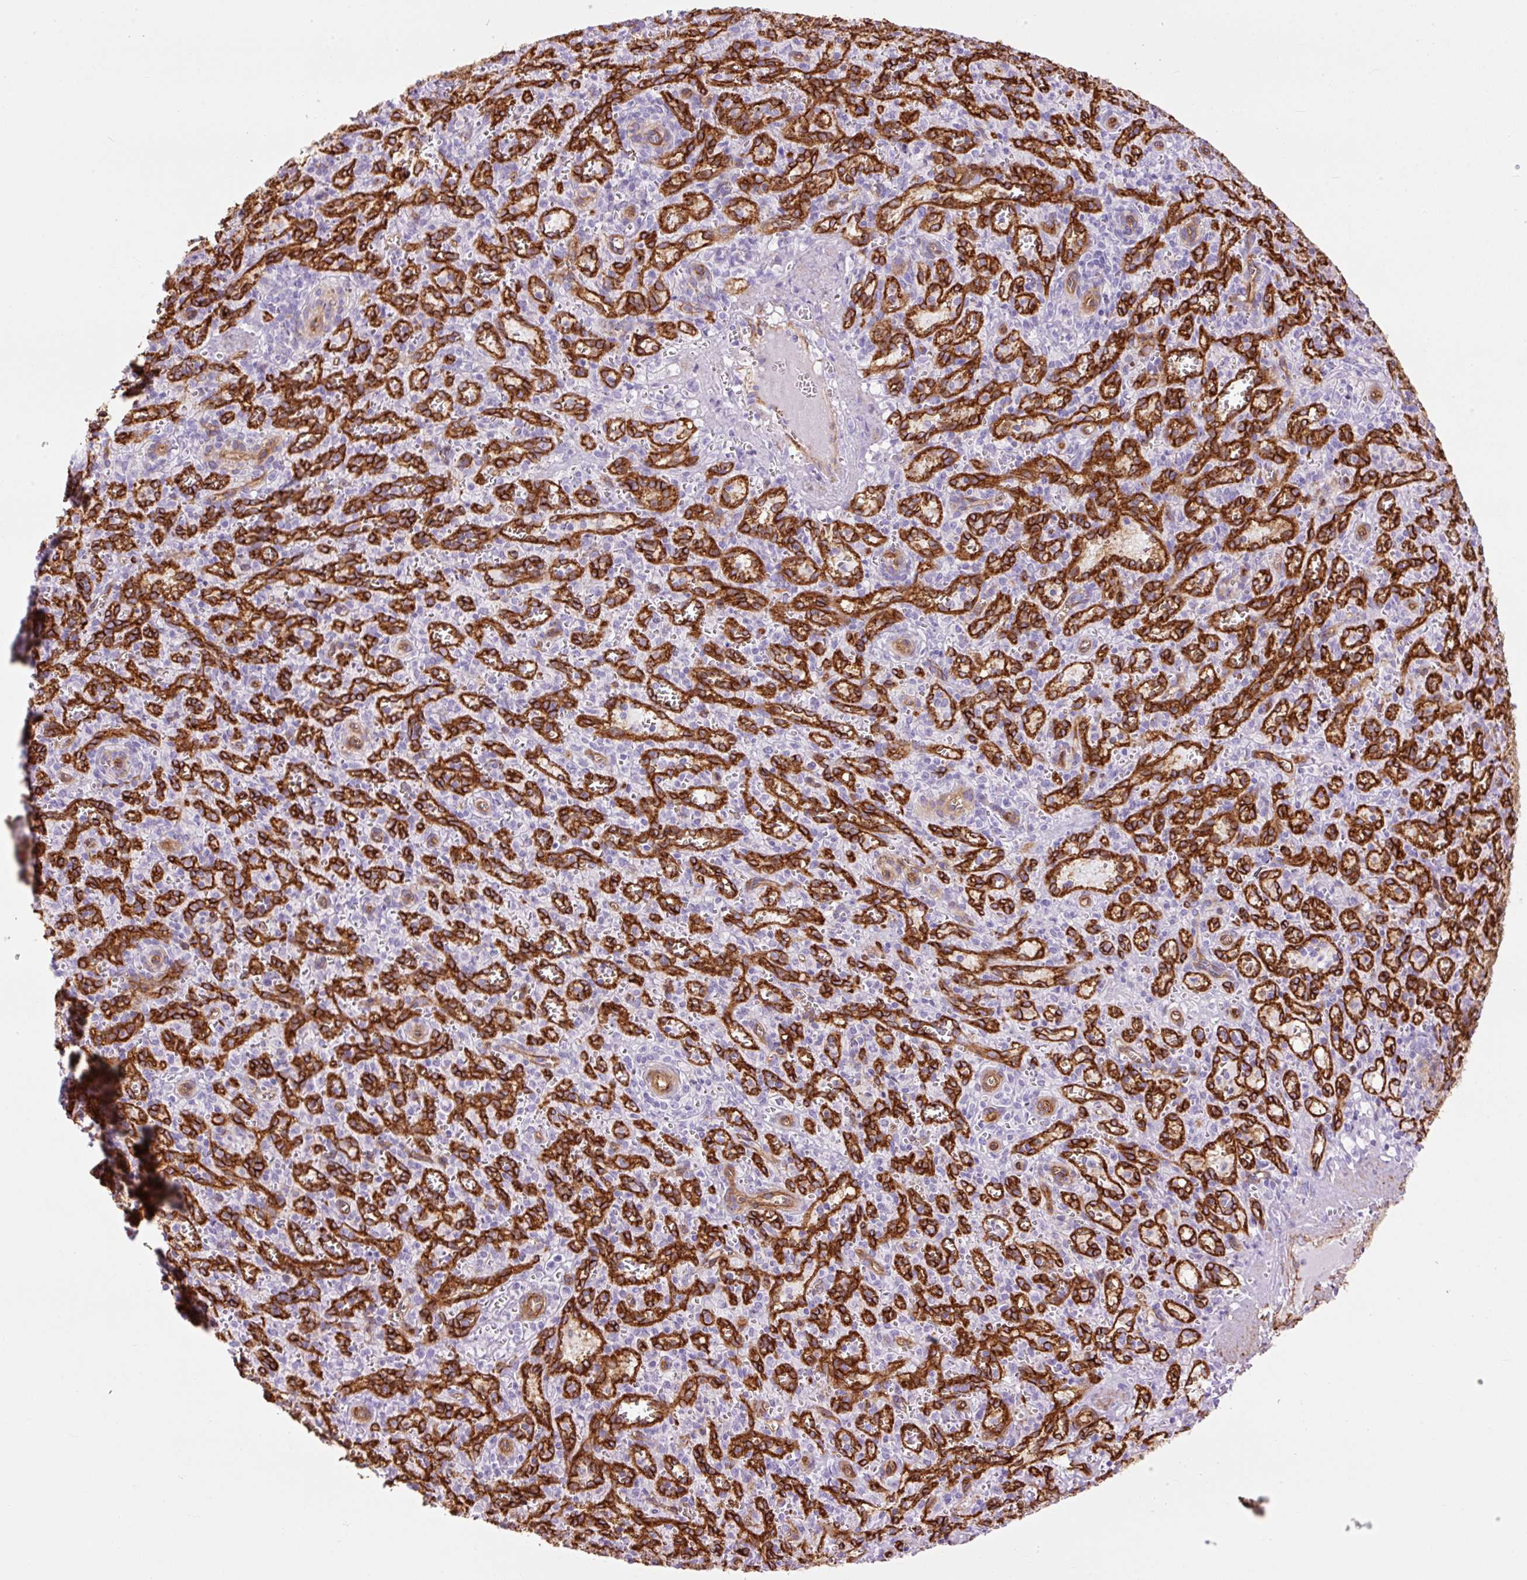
{"staining": {"intensity": "negative", "quantity": "none", "location": "none"}, "tissue": "spleen", "cell_type": "Cells in red pulp", "image_type": "normal", "snomed": [{"axis": "morphology", "description": "Normal tissue, NOS"}, {"axis": "topography", "description": "Spleen"}], "caption": "Immunohistochemistry image of normal spleen stained for a protein (brown), which demonstrates no positivity in cells in red pulp. Brightfield microscopy of IHC stained with DAB (3,3'-diaminobenzidine) (brown) and hematoxylin (blue), captured at high magnification.", "gene": "CAV1", "patient": {"sex": "female", "age": 26}}